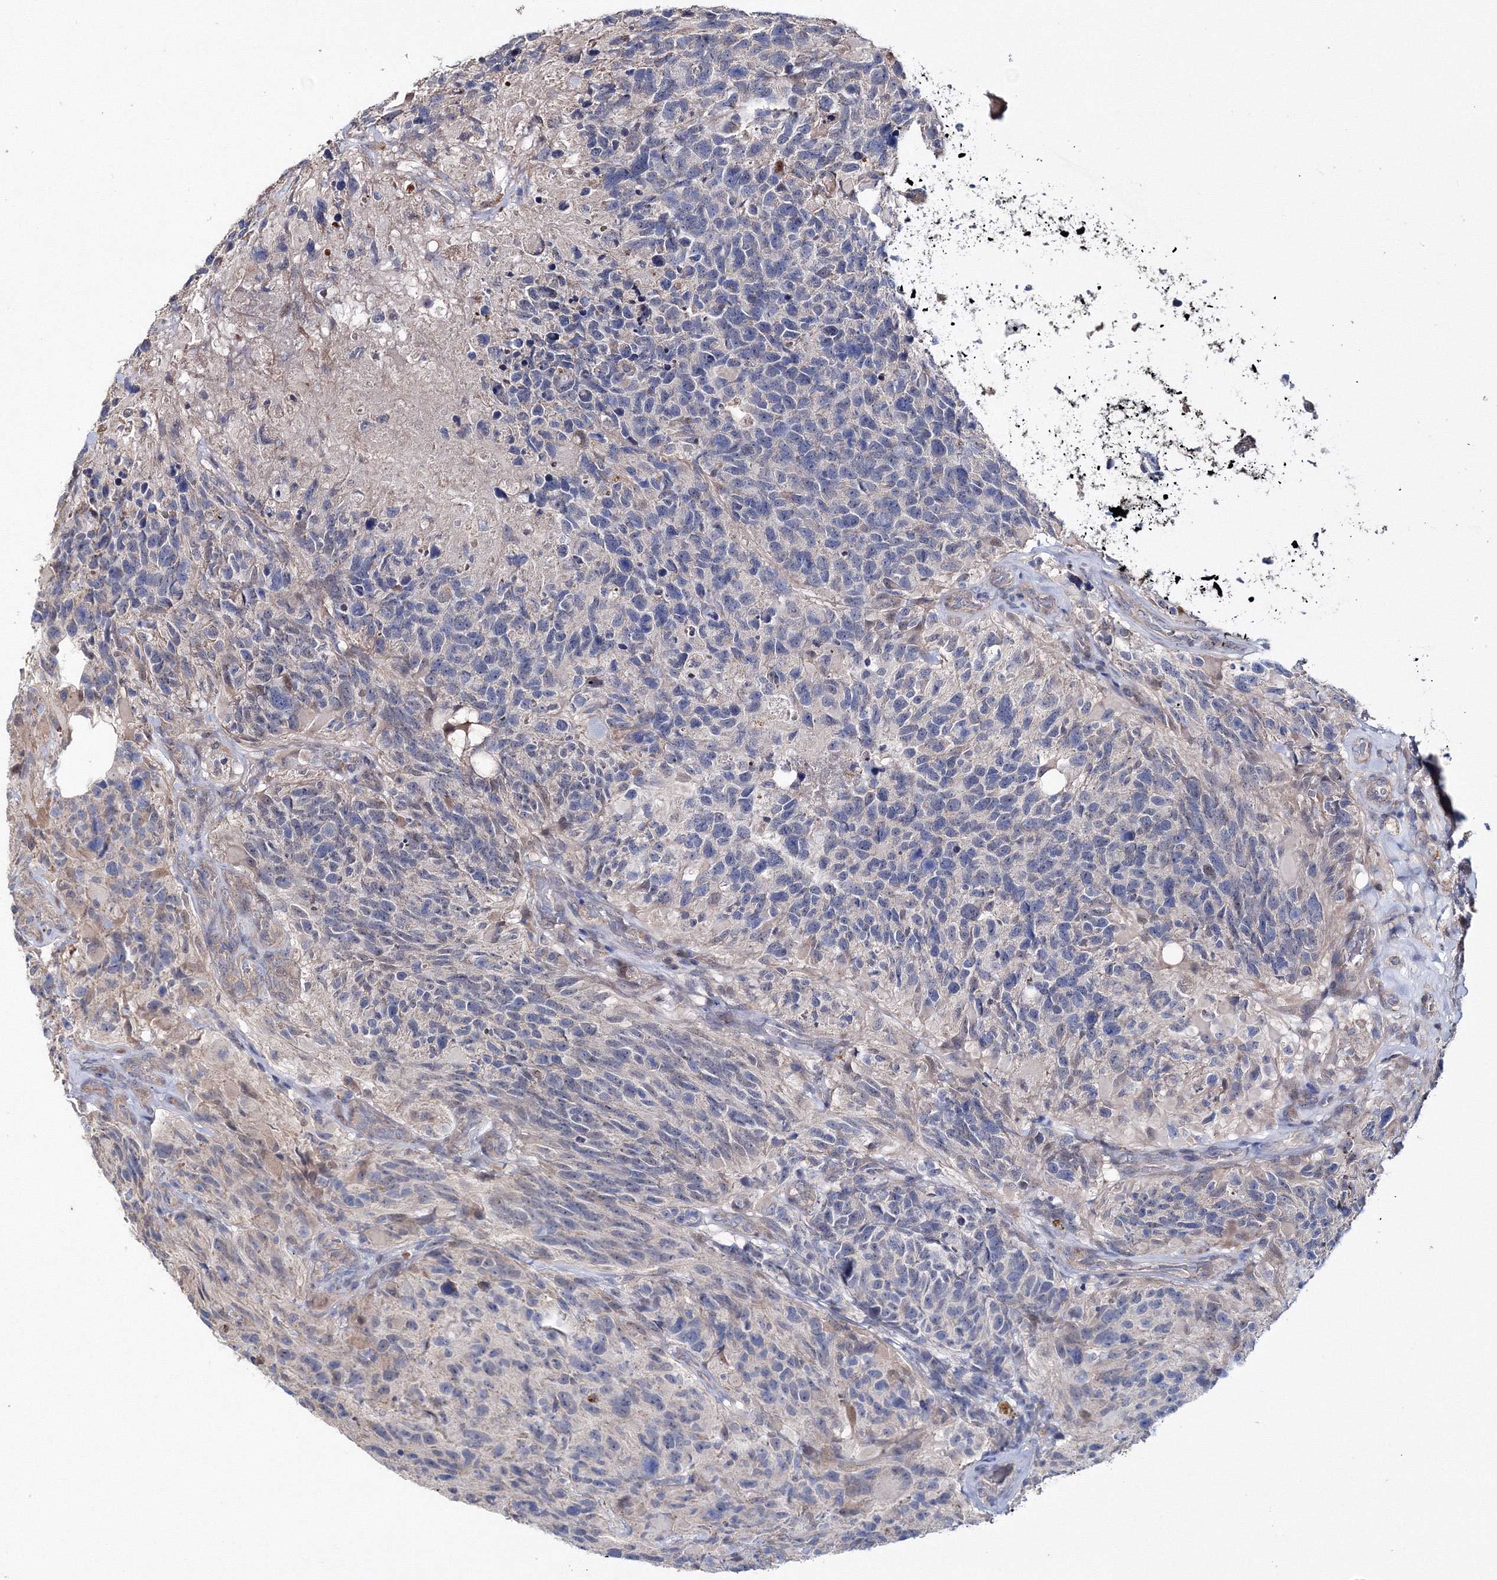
{"staining": {"intensity": "negative", "quantity": "none", "location": "none"}, "tissue": "glioma", "cell_type": "Tumor cells", "image_type": "cancer", "snomed": [{"axis": "morphology", "description": "Glioma, malignant, High grade"}, {"axis": "topography", "description": "Brain"}], "caption": "DAB immunohistochemical staining of glioma displays no significant positivity in tumor cells. Brightfield microscopy of immunohistochemistry stained with DAB (3,3'-diaminobenzidine) (brown) and hematoxylin (blue), captured at high magnification.", "gene": "PPP2R2B", "patient": {"sex": "male", "age": 69}}